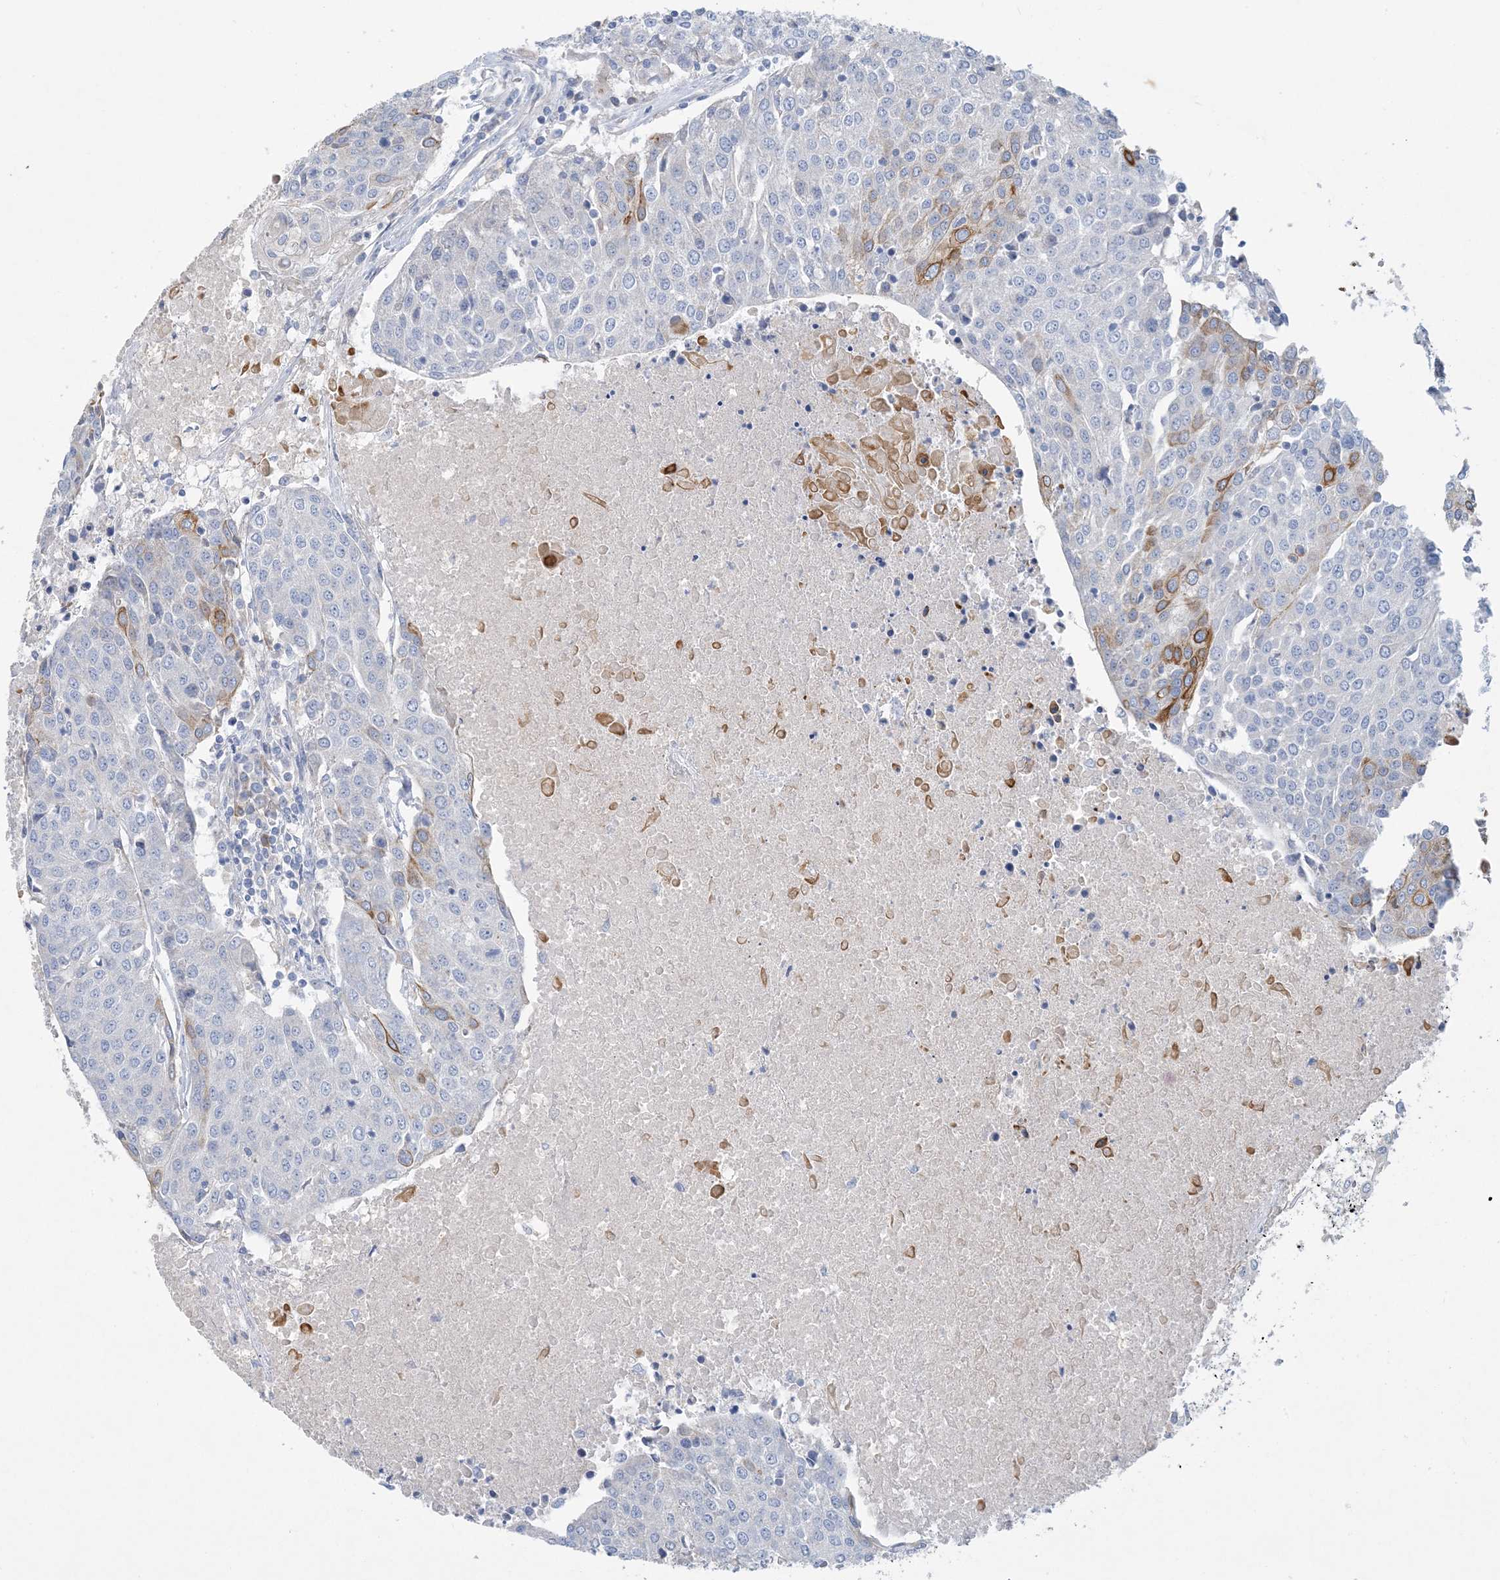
{"staining": {"intensity": "moderate", "quantity": "<25%", "location": "cytoplasmic/membranous"}, "tissue": "urothelial cancer", "cell_type": "Tumor cells", "image_type": "cancer", "snomed": [{"axis": "morphology", "description": "Urothelial carcinoma, High grade"}, {"axis": "topography", "description": "Urinary bladder"}], "caption": "About <25% of tumor cells in human high-grade urothelial carcinoma reveal moderate cytoplasmic/membranous protein expression as visualized by brown immunohistochemical staining.", "gene": "ZCCHC18", "patient": {"sex": "female", "age": 85}}